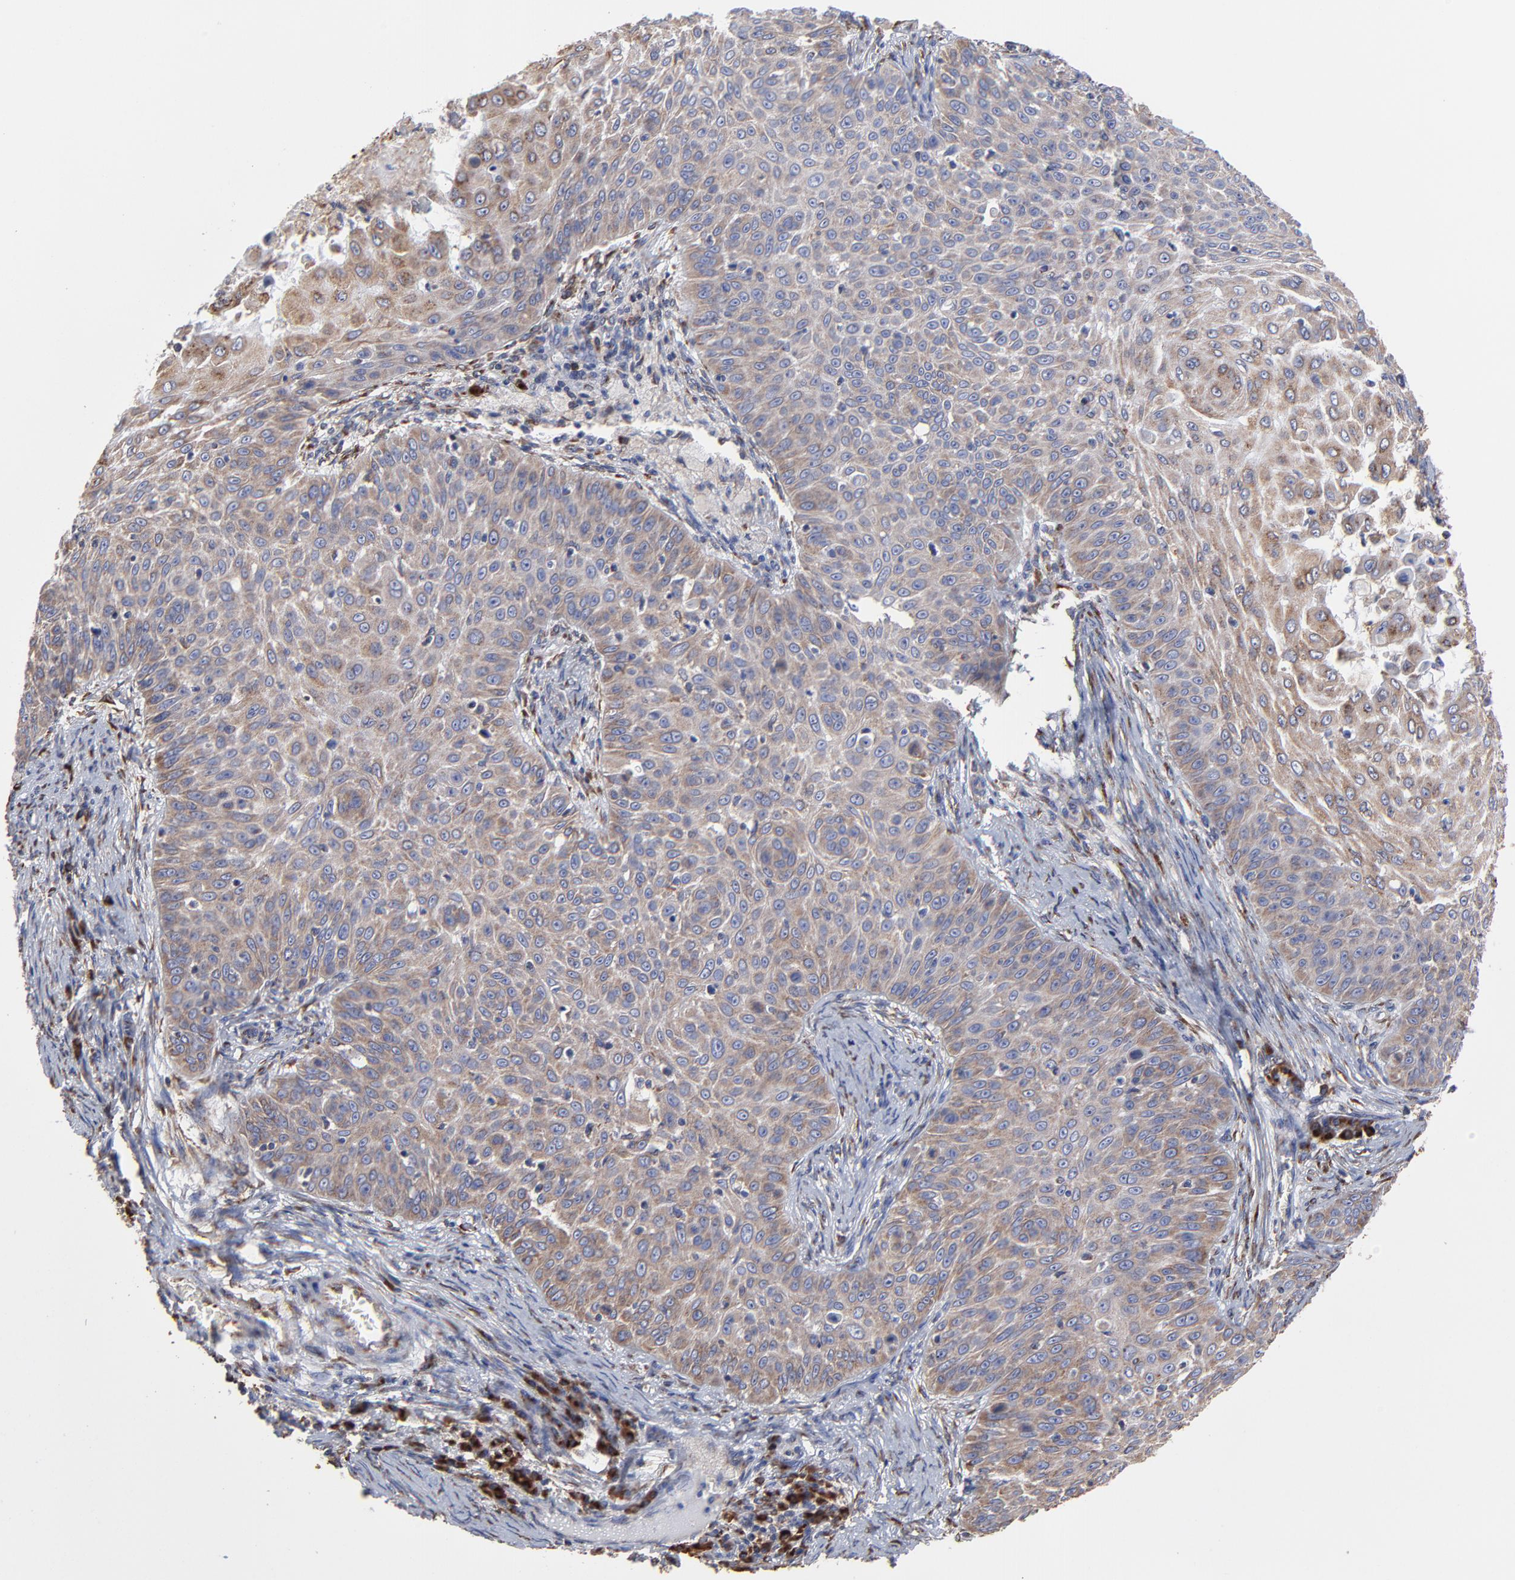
{"staining": {"intensity": "weak", "quantity": ">75%", "location": "cytoplasmic/membranous"}, "tissue": "skin cancer", "cell_type": "Tumor cells", "image_type": "cancer", "snomed": [{"axis": "morphology", "description": "Squamous cell carcinoma, NOS"}, {"axis": "topography", "description": "Skin"}], "caption": "This micrograph shows immunohistochemistry staining of skin cancer (squamous cell carcinoma), with low weak cytoplasmic/membranous staining in about >75% of tumor cells.", "gene": "LMAN1", "patient": {"sex": "male", "age": 82}}